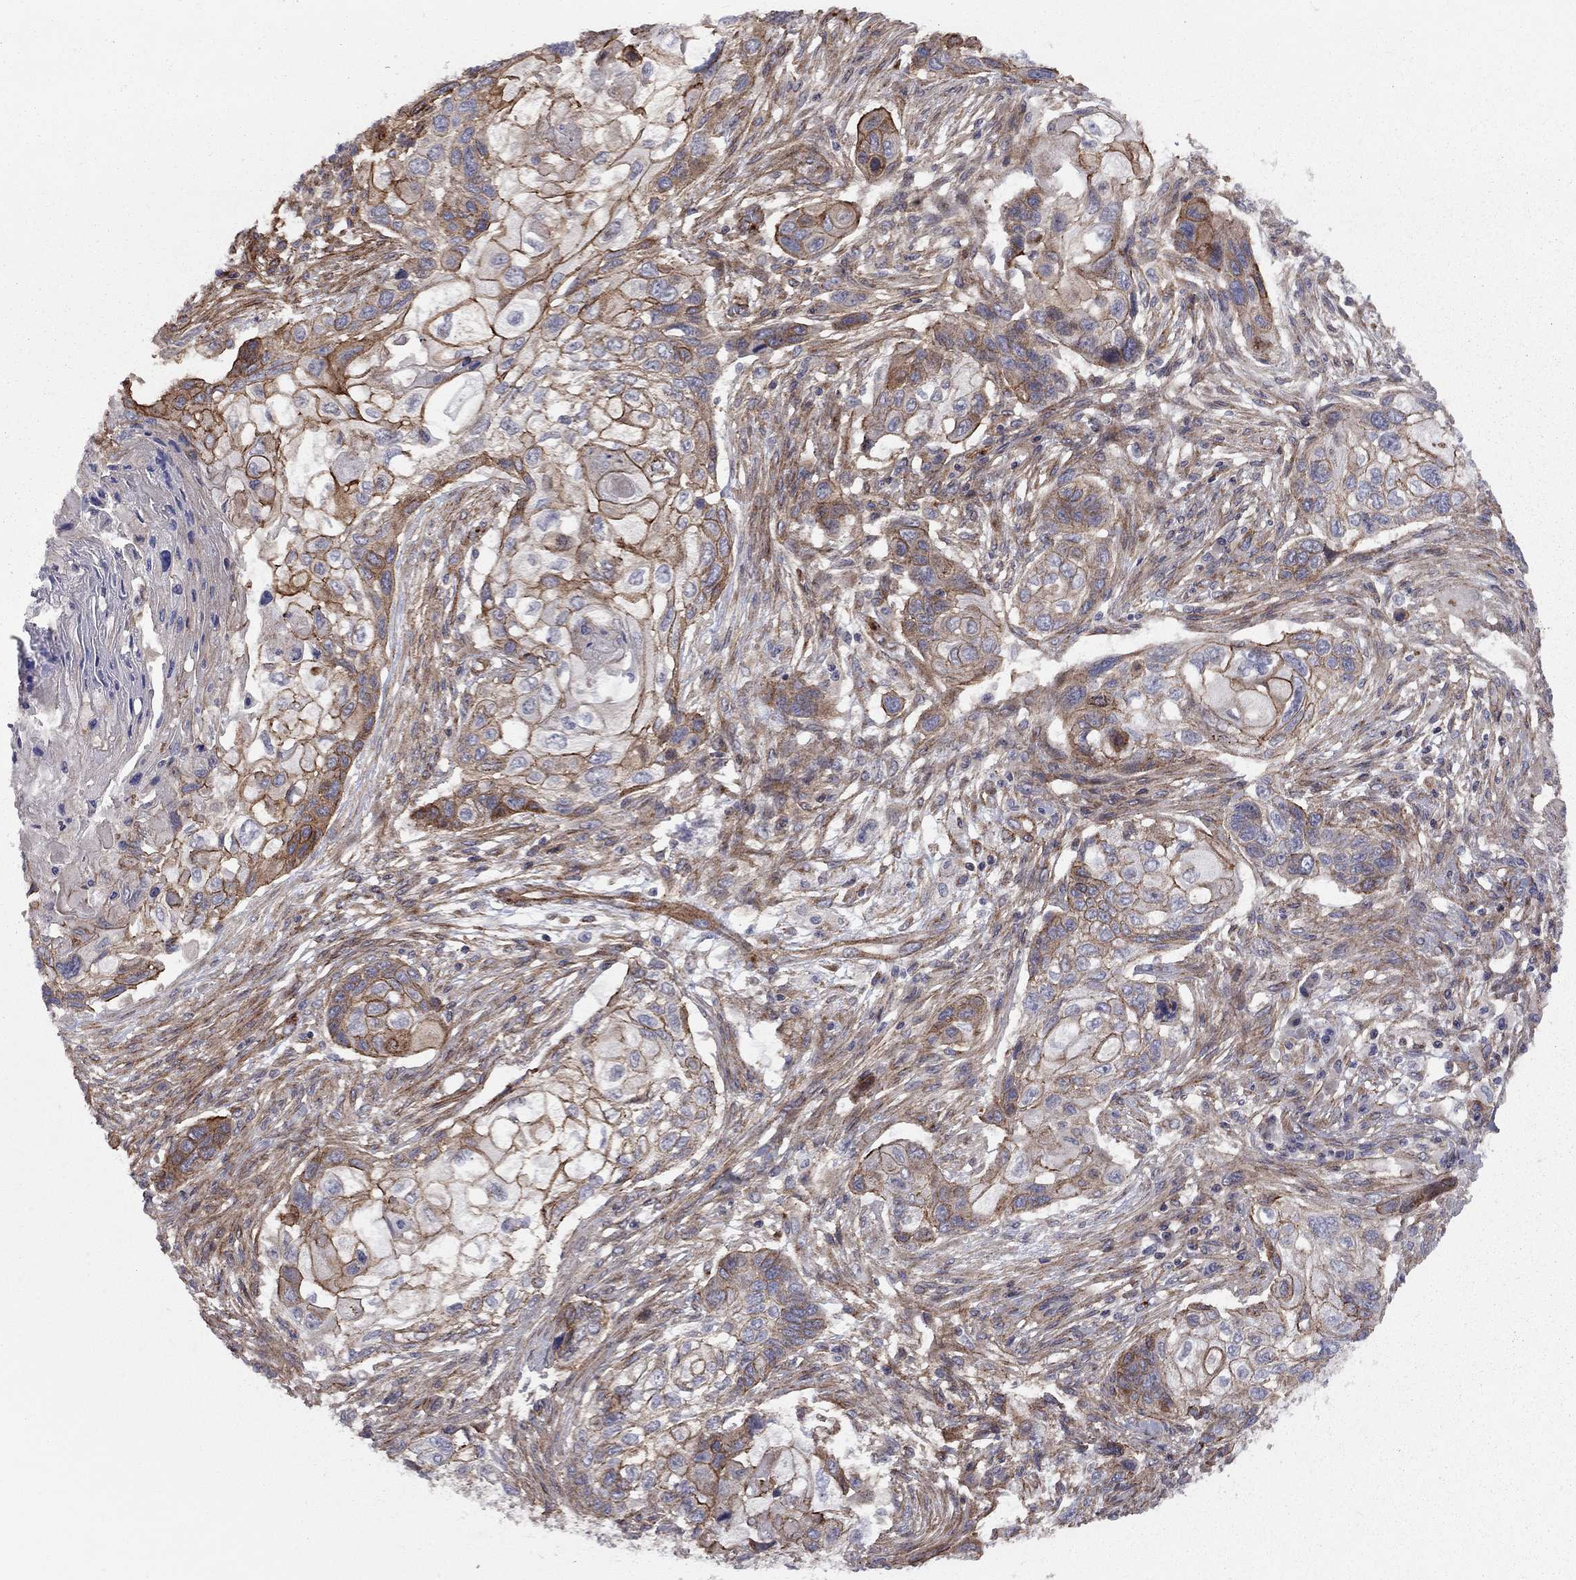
{"staining": {"intensity": "strong", "quantity": "25%-75%", "location": "cytoplasmic/membranous"}, "tissue": "lung cancer", "cell_type": "Tumor cells", "image_type": "cancer", "snomed": [{"axis": "morphology", "description": "Normal tissue, NOS"}, {"axis": "morphology", "description": "Squamous cell carcinoma, NOS"}, {"axis": "topography", "description": "Bronchus"}, {"axis": "topography", "description": "Lung"}], "caption": "A brown stain labels strong cytoplasmic/membranous expression of a protein in human squamous cell carcinoma (lung) tumor cells.", "gene": "RASEF", "patient": {"sex": "male", "age": 69}}